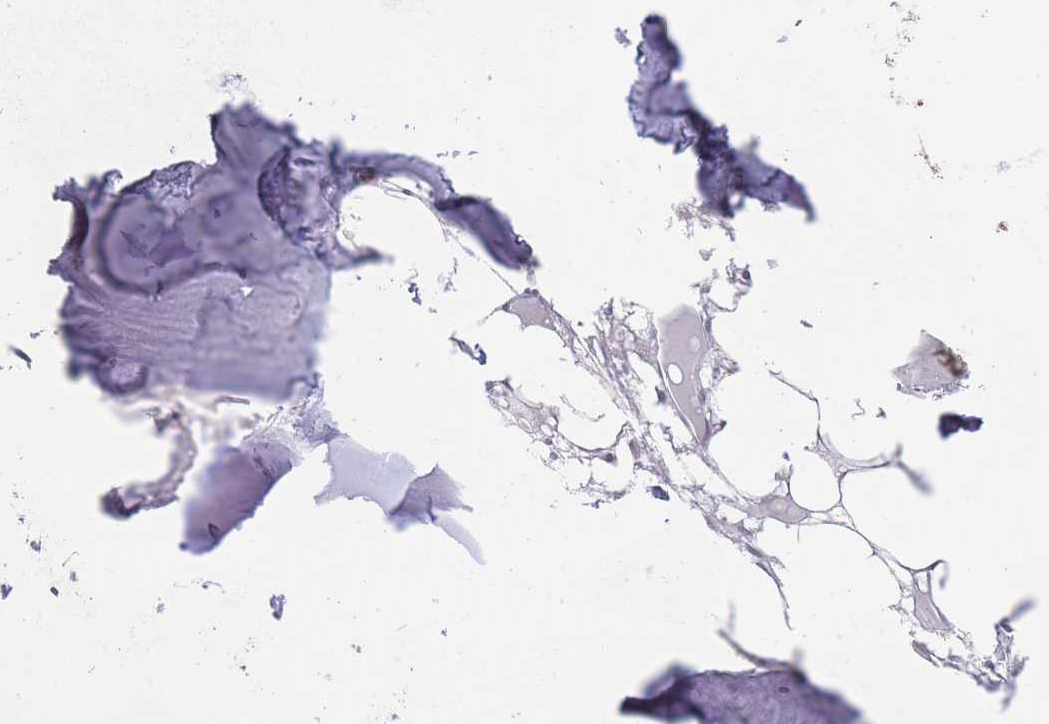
{"staining": {"intensity": "negative", "quantity": "none", "location": "none"}, "tissue": "adipose tissue", "cell_type": "Adipocytes", "image_type": "normal", "snomed": [{"axis": "morphology", "description": "Normal tissue, NOS"}, {"axis": "topography", "description": "Cartilage tissue"}], "caption": "Histopathology image shows no protein expression in adipocytes of normal adipose tissue. (DAB immunohistochemistry, high magnification).", "gene": "SF3B1", "patient": {"sex": "male", "age": 57}}